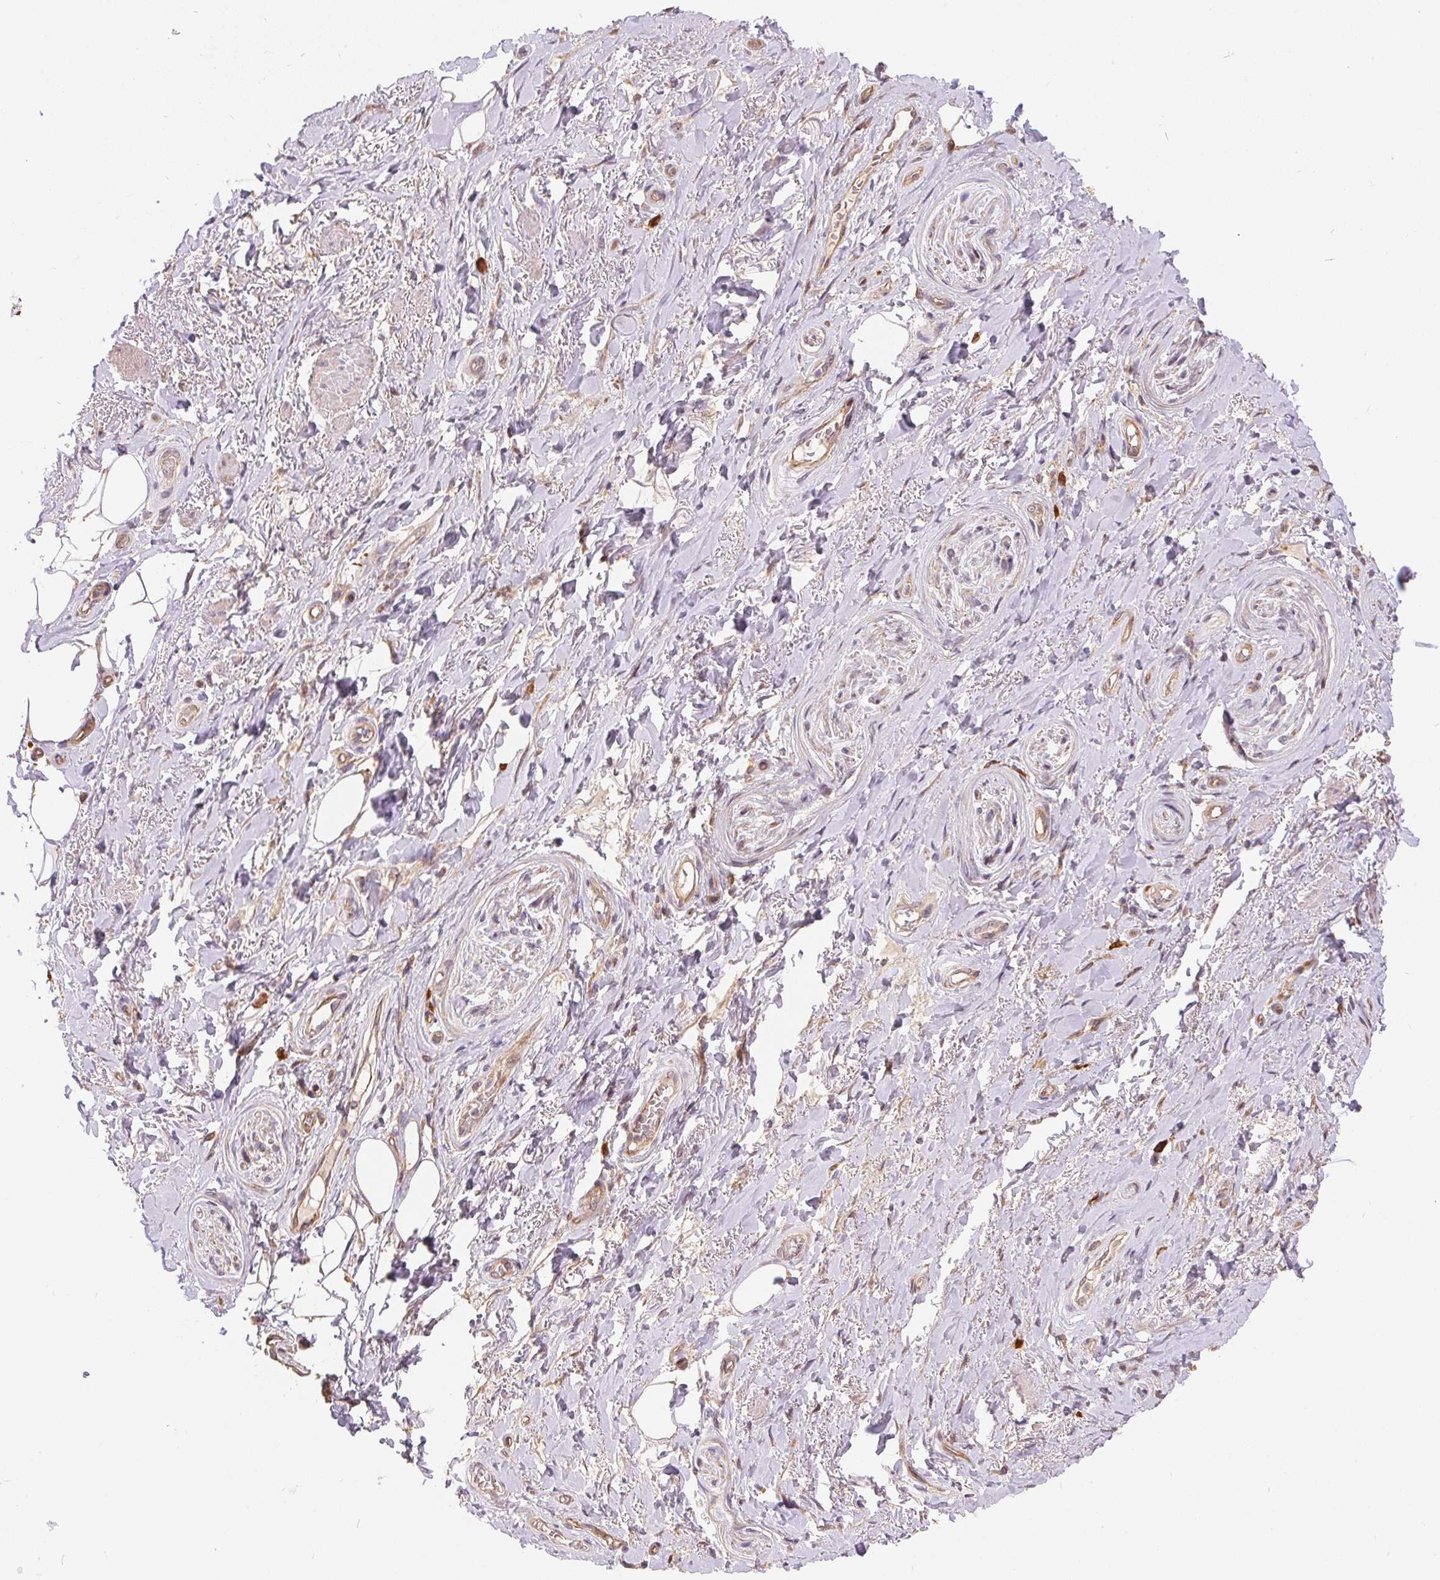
{"staining": {"intensity": "negative", "quantity": "none", "location": "none"}, "tissue": "adipose tissue", "cell_type": "Adipocytes", "image_type": "normal", "snomed": [{"axis": "morphology", "description": "Normal tissue, NOS"}, {"axis": "topography", "description": "Anal"}, {"axis": "topography", "description": "Peripheral nerve tissue"}], "caption": "Immunohistochemistry (IHC) micrograph of benign human adipose tissue stained for a protein (brown), which shows no staining in adipocytes.", "gene": "NUDT16", "patient": {"sex": "male", "age": 53}}